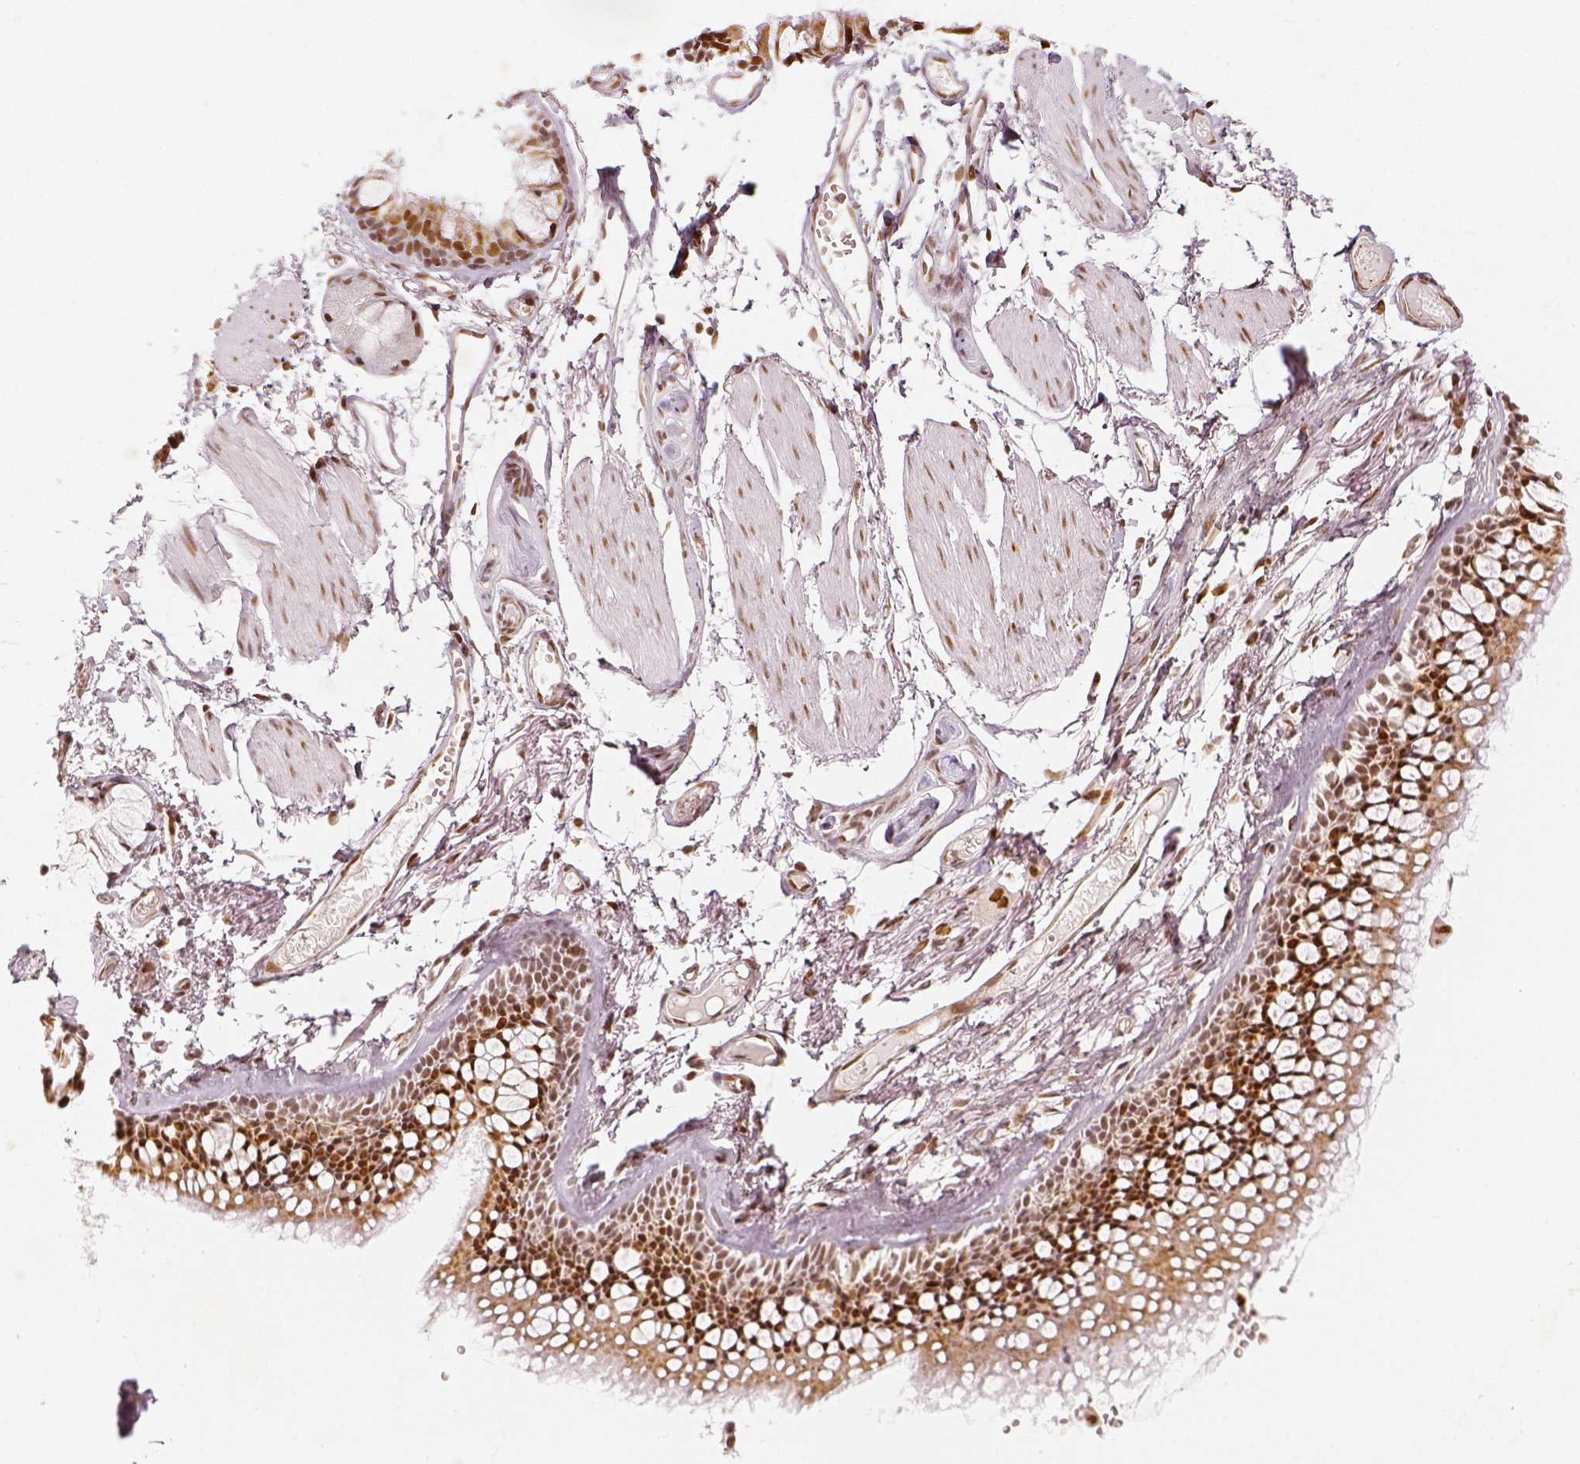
{"staining": {"intensity": "moderate", "quantity": ">75%", "location": "nuclear"}, "tissue": "soft tissue", "cell_type": "Fibroblasts", "image_type": "normal", "snomed": [{"axis": "morphology", "description": "Normal tissue, NOS"}, {"axis": "topography", "description": "Cartilage tissue"}, {"axis": "topography", "description": "Bronchus"}], "caption": "Protein staining displays moderate nuclear staining in approximately >75% of fibroblasts in unremarkable soft tissue. Nuclei are stained in blue.", "gene": "KDM5B", "patient": {"sex": "female", "age": 79}}